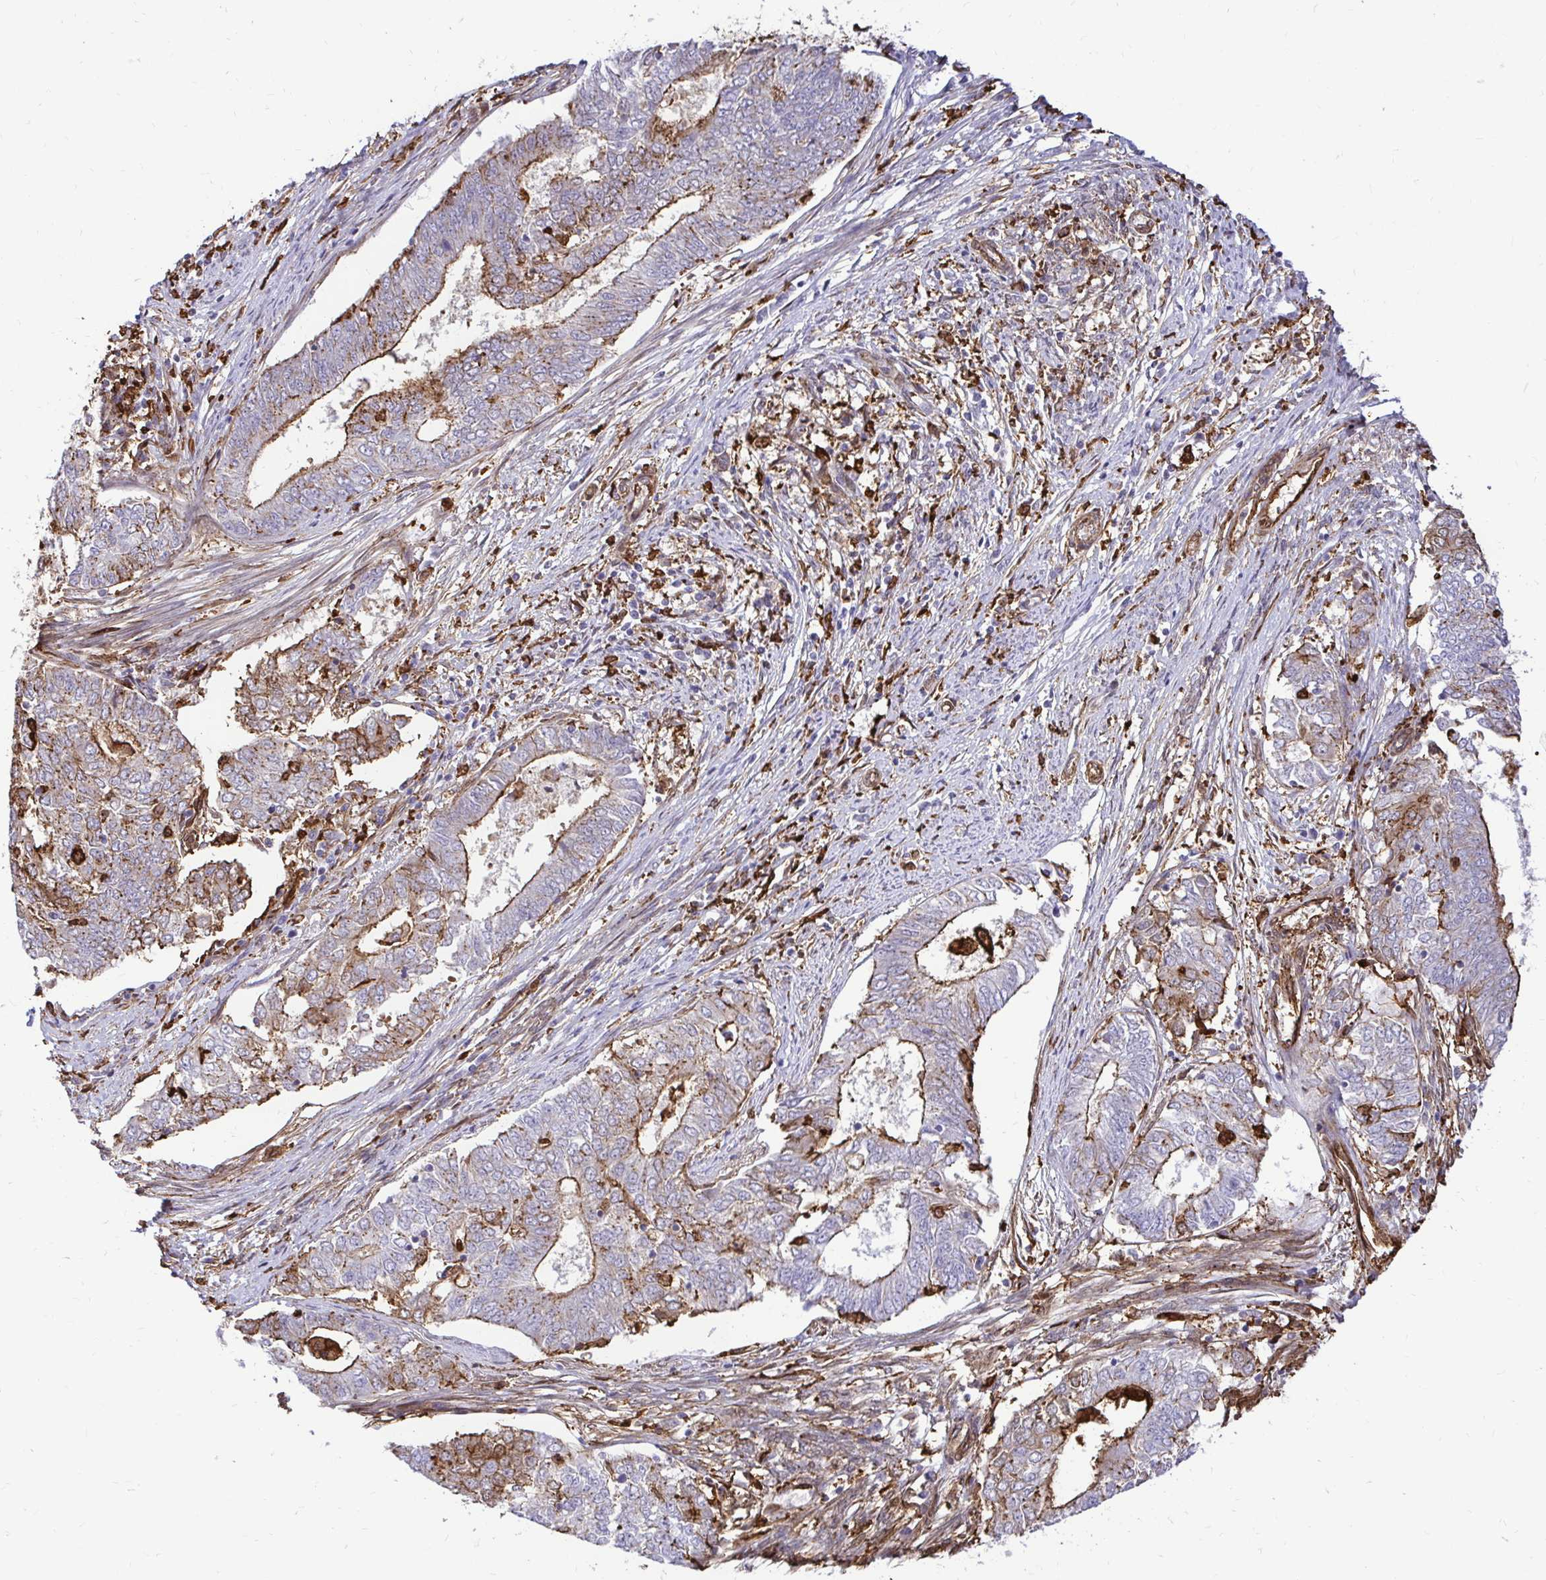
{"staining": {"intensity": "moderate", "quantity": "25%-75%", "location": "cytoplasmic/membranous"}, "tissue": "endometrial cancer", "cell_type": "Tumor cells", "image_type": "cancer", "snomed": [{"axis": "morphology", "description": "Adenocarcinoma, NOS"}, {"axis": "topography", "description": "Endometrium"}], "caption": "A brown stain labels moderate cytoplasmic/membranous positivity of a protein in human endometrial cancer (adenocarcinoma) tumor cells.", "gene": "GSN", "patient": {"sex": "female", "age": 62}}